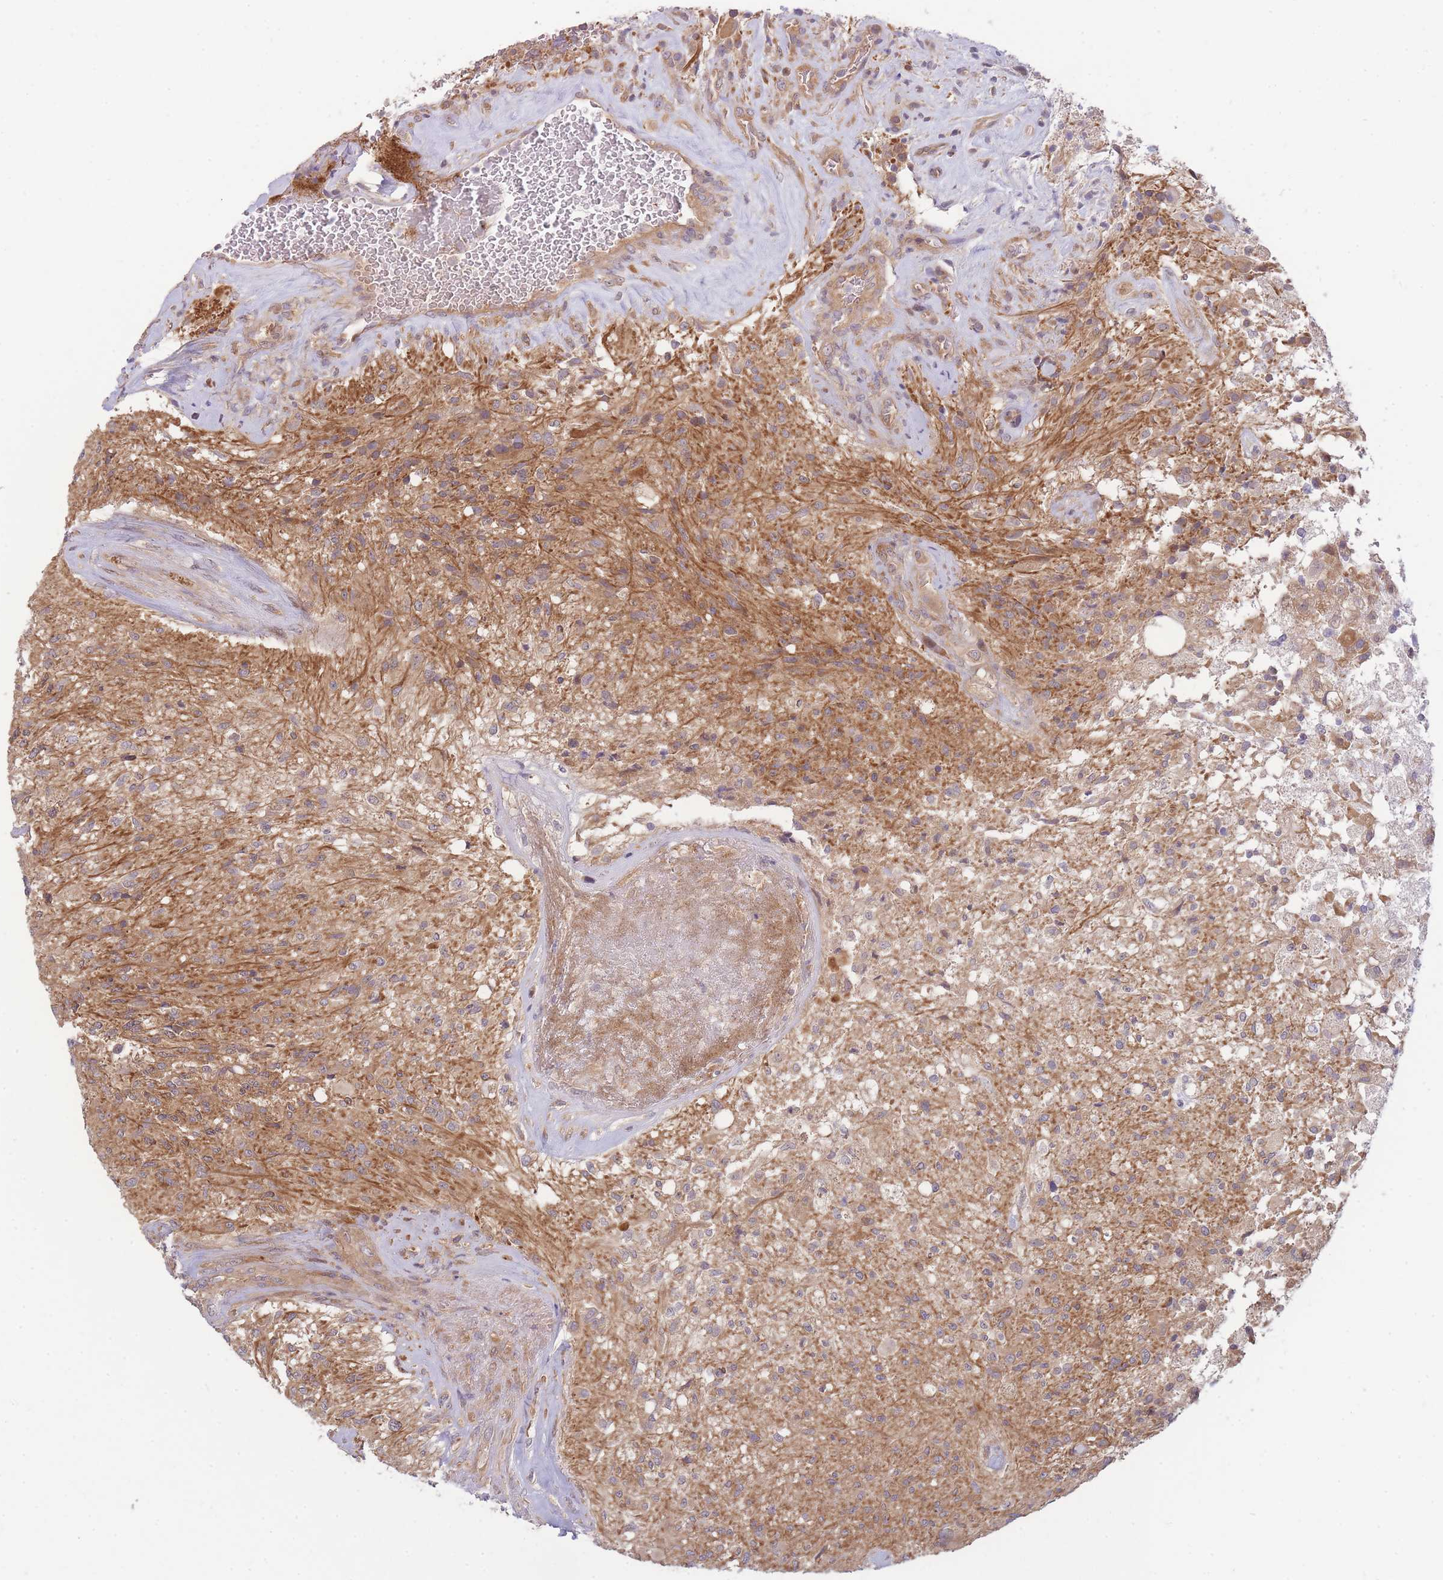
{"staining": {"intensity": "weak", "quantity": ">75%", "location": "cytoplasmic/membranous"}, "tissue": "glioma", "cell_type": "Tumor cells", "image_type": "cancer", "snomed": [{"axis": "morphology", "description": "Glioma, malignant, High grade"}, {"axis": "topography", "description": "Brain"}], "caption": "Immunohistochemistry image of neoplastic tissue: human glioma stained using immunohistochemistry demonstrates low levels of weak protein expression localized specifically in the cytoplasmic/membranous of tumor cells, appearing as a cytoplasmic/membranous brown color.", "gene": "PFDN6", "patient": {"sex": "male", "age": 56}}